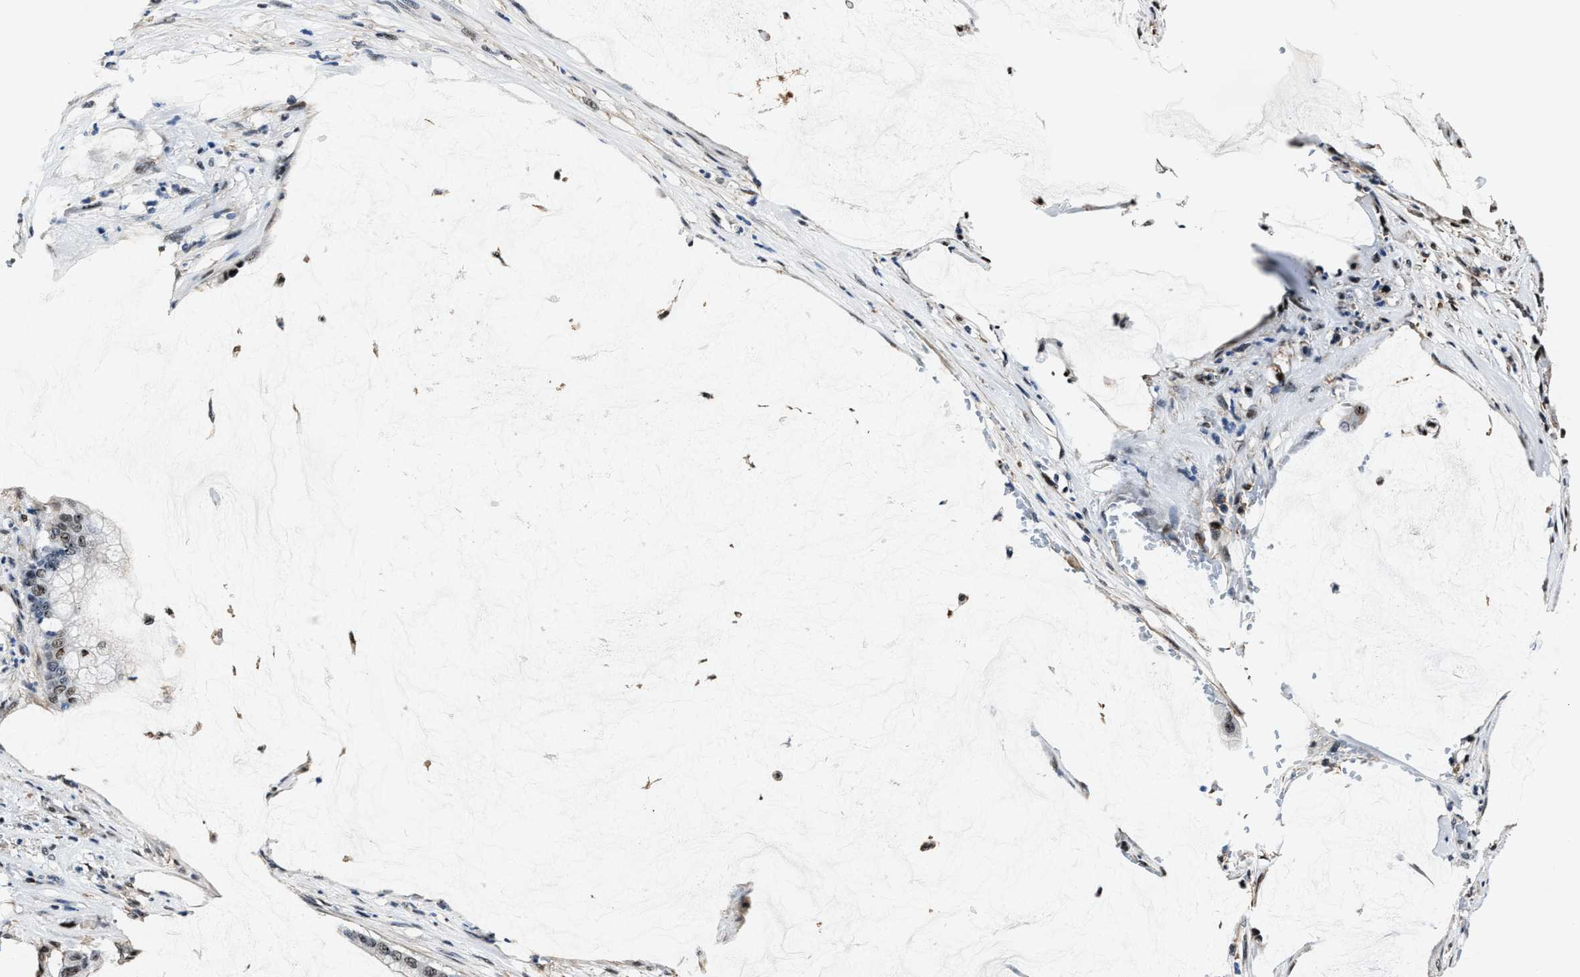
{"staining": {"intensity": "weak", "quantity": ">75%", "location": "nuclear"}, "tissue": "pancreatic cancer", "cell_type": "Tumor cells", "image_type": "cancer", "snomed": [{"axis": "morphology", "description": "Adenocarcinoma, NOS"}, {"axis": "topography", "description": "Pancreas"}], "caption": "This is a photomicrograph of immunohistochemistry (IHC) staining of pancreatic cancer (adenocarcinoma), which shows weak staining in the nuclear of tumor cells.", "gene": "PPIE", "patient": {"sex": "male", "age": 41}}